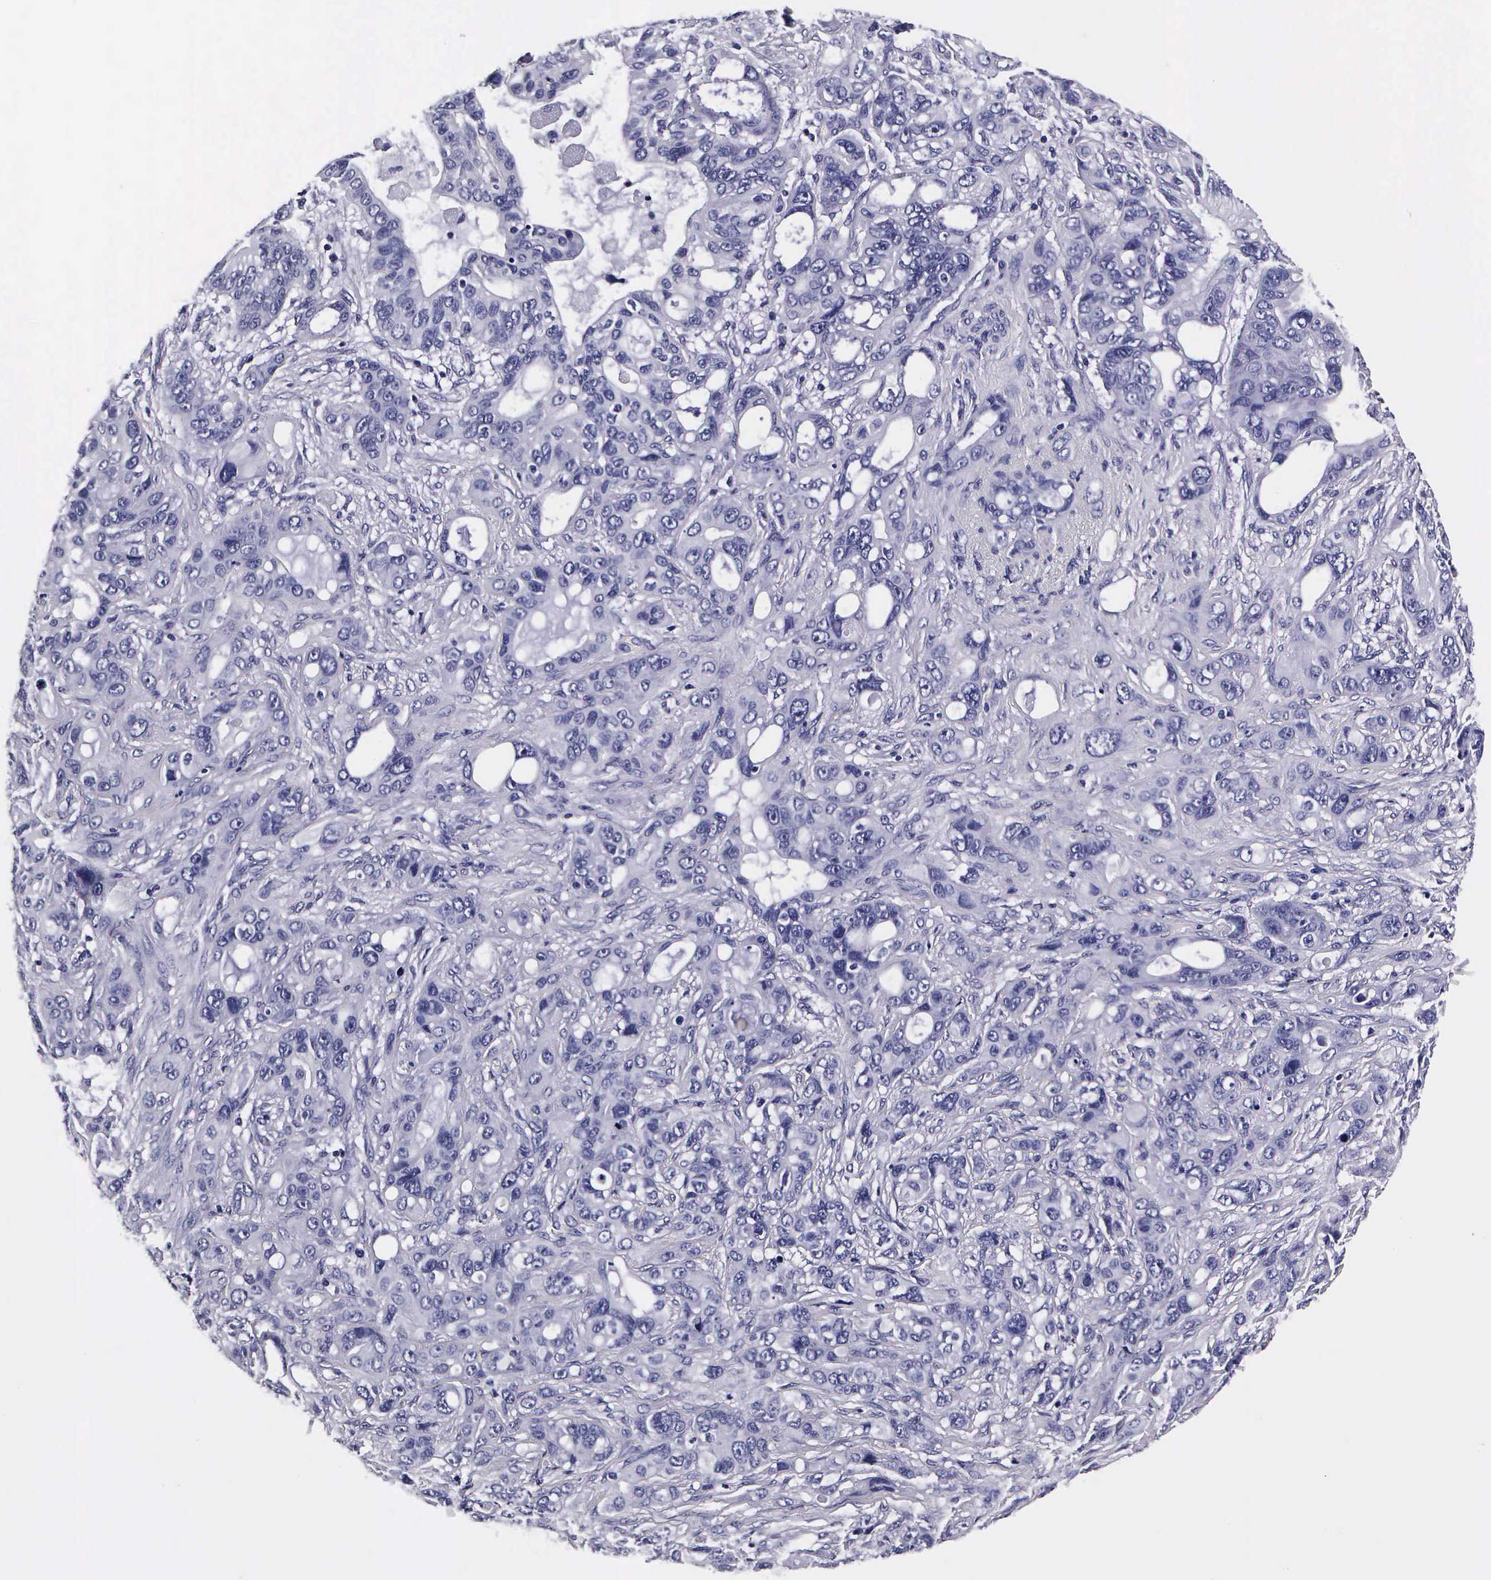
{"staining": {"intensity": "negative", "quantity": "none", "location": "none"}, "tissue": "stomach cancer", "cell_type": "Tumor cells", "image_type": "cancer", "snomed": [{"axis": "morphology", "description": "Adenocarcinoma, NOS"}, {"axis": "topography", "description": "Stomach, upper"}], "caption": "High power microscopy photomicrograph of an IHC histopathology image of stomach adenocarcinoma, revealing no significant expression in tumor cells.", "gene": "IAPP", "patient": {"sex": "male", "age": 47}}